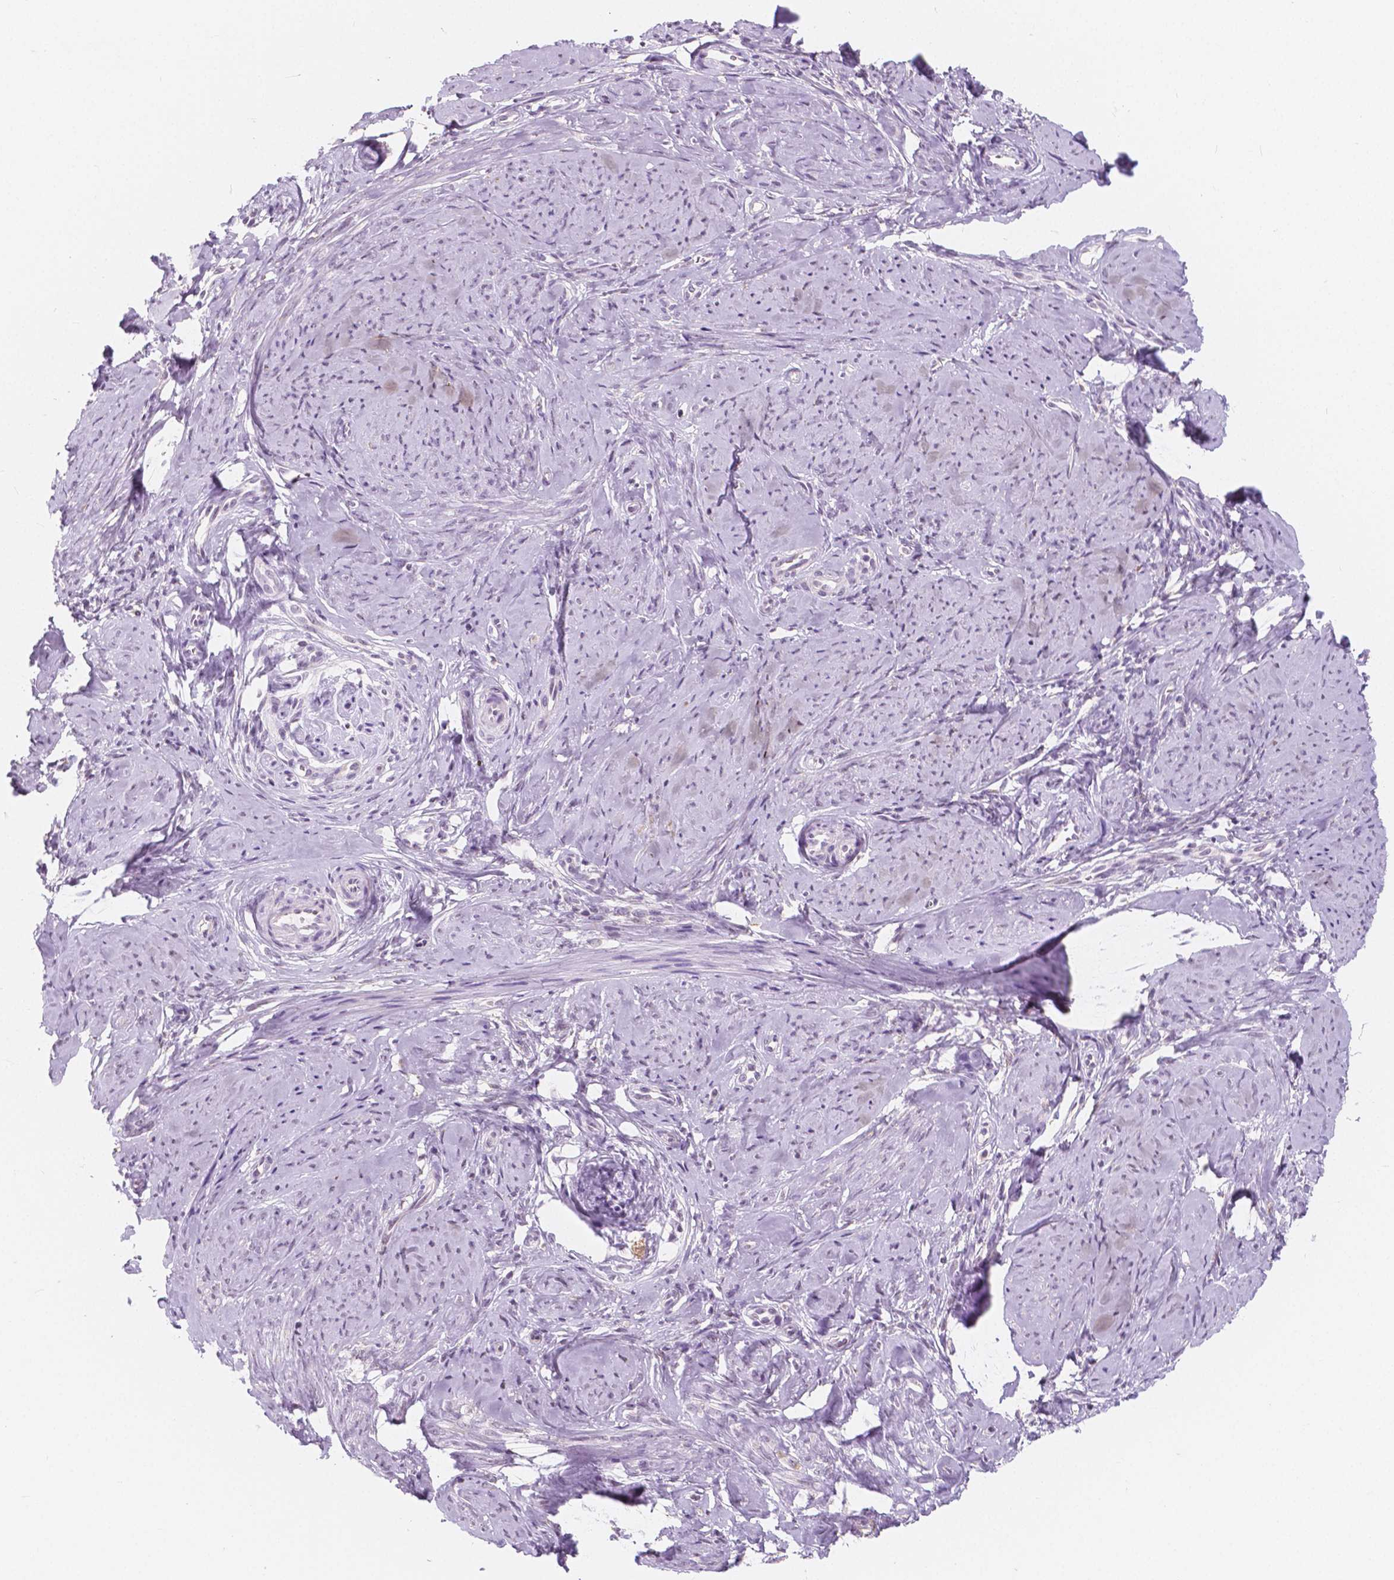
{"staining": {"intensity": "negative", "quantity": "none", "location": "none"}, "tissue": "smooth muscle", "cell_type": "Smooth muscle cells", "image_type": "normal", "snomed": [{"axis": "morphology", "description": "Normal tissue, NOS"}, {"axis": "topography", "description": "Smooth muscle"}], "caption": "Histopathology image shows no significant protein staining in smooth muscle cells of benign smooth muscle. (IHC, brightfield microscopy, high magnification).", "gene": "NOLC1", "patient": {"sex": "female", "age": 48}}